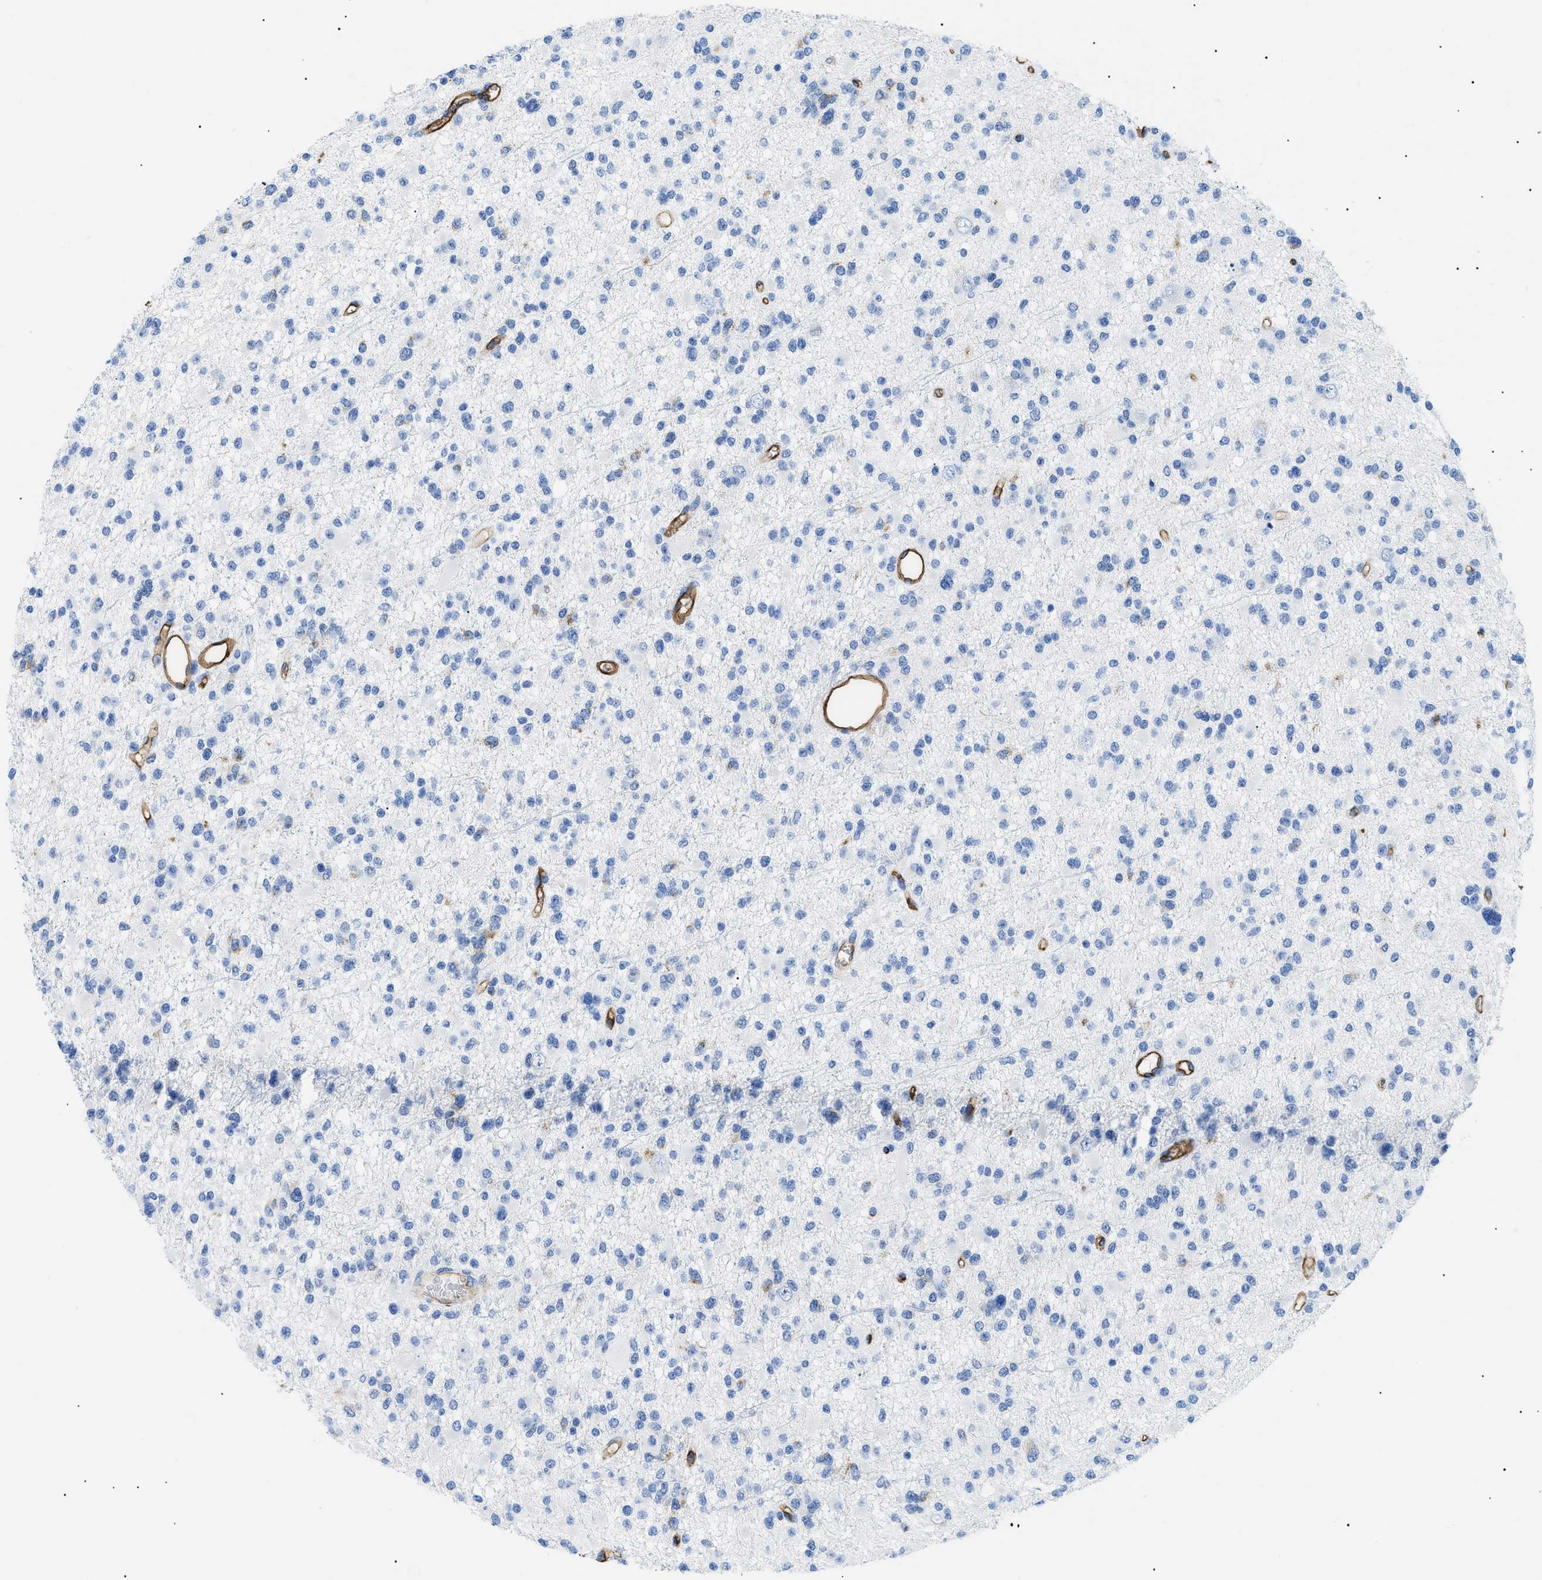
{"staining": {"intensity": "negative", "quantity": "none", "location": "none"}, "tissue": "glioma", "cell_type": "Tumor cells", "image_type": "cancer", "snomed": [{"axis": "morphology", "description": "Glioma, malignant, Low grade"}, {"axis": "topography", "description": "Brain"}], "caption": "This histopathology image is of glioma stained with IHC to label a protein in brown with the nuclei are counter-stained blue. There is no staining in tumor cells.", "gene": "PODXL", "patient": {"sex": "female", "age": 22}}